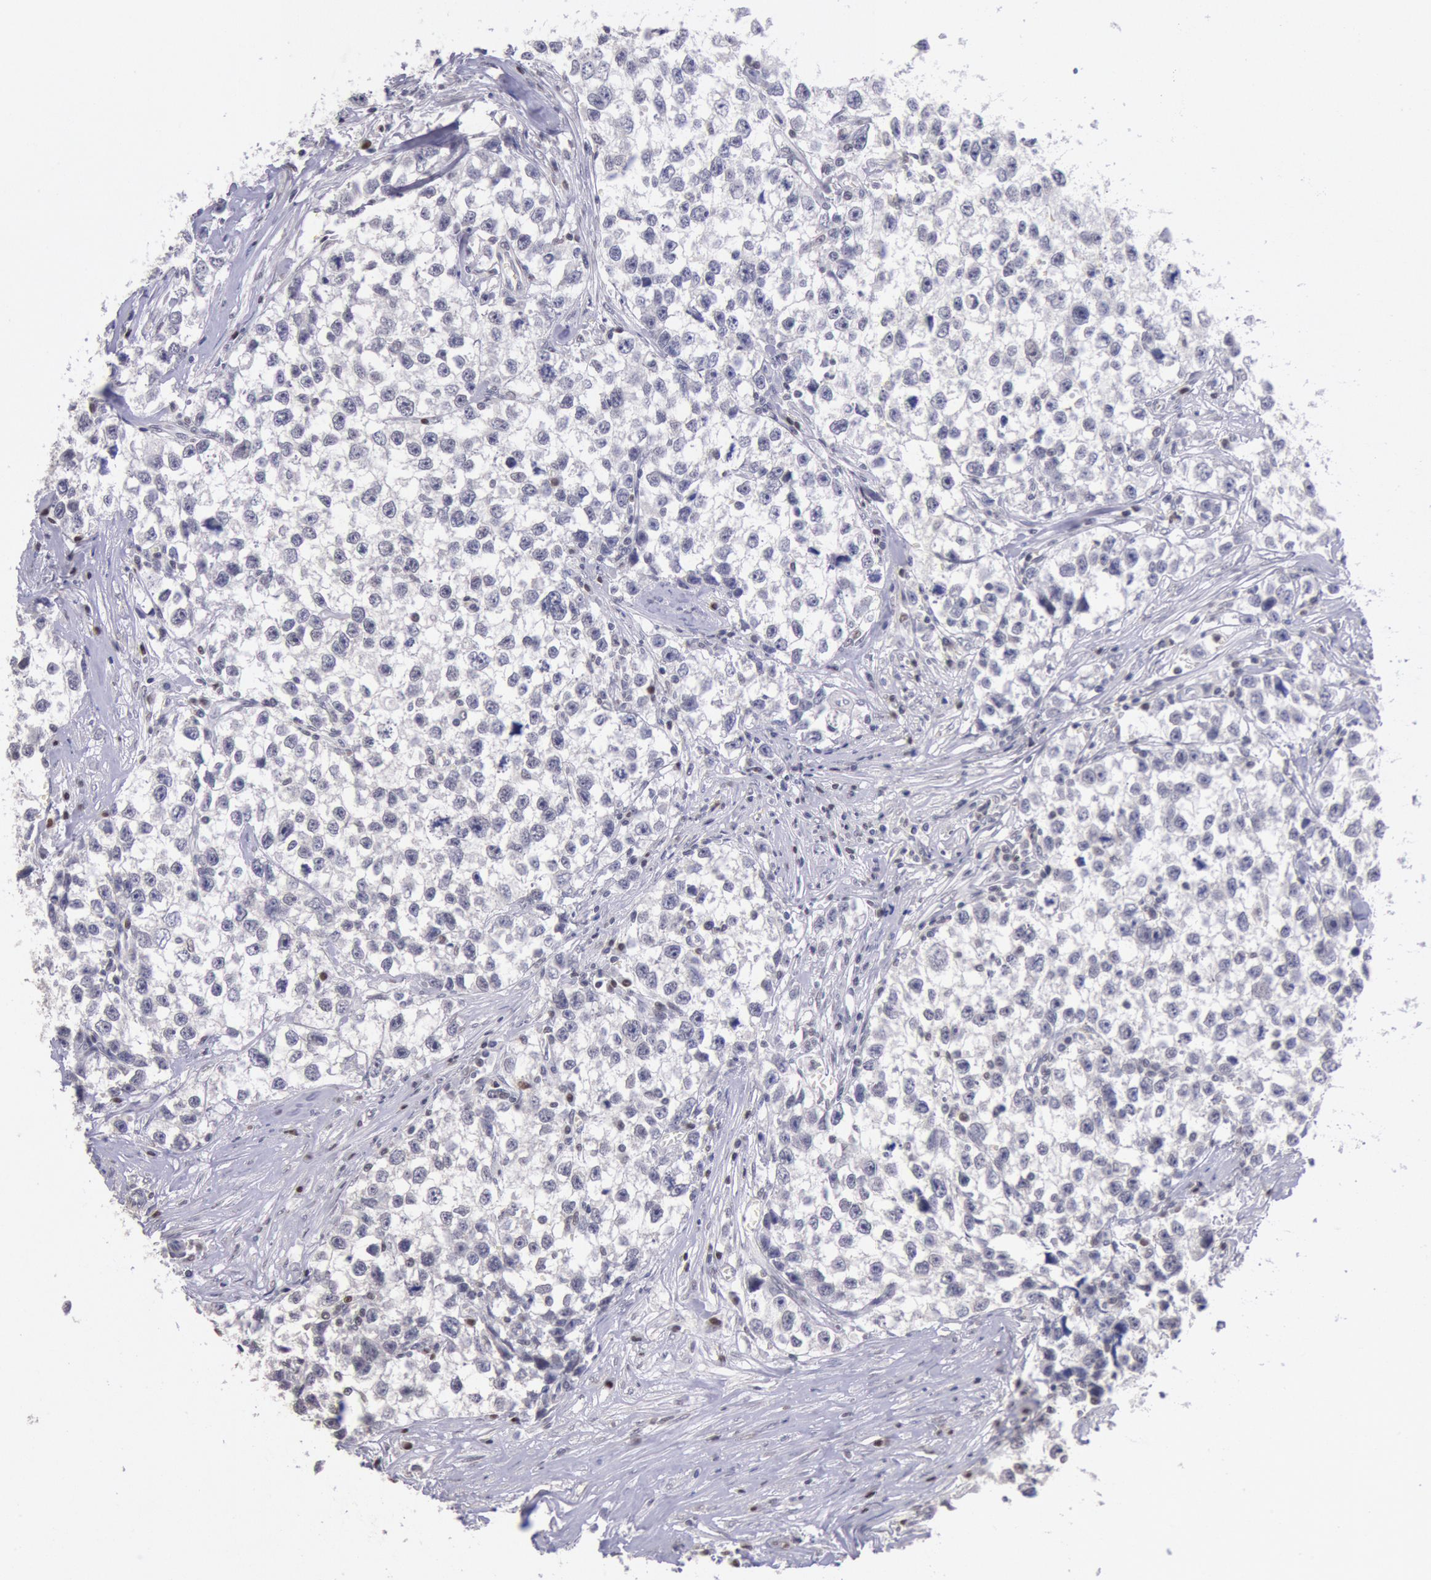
{"staining": {"intensity": "negative", "quantity": "none", "location": "none"}, "tissue": "testis cancer", "cell_type": "Tumor cells", "image_type": "cancer", "snomed": [{"axis": "morphology", "description": "Seminoma, NOS"}, {"axis": "morphology", "description": "Carcinoma, Embryonal, NOS"}, {"axis": "topography", "description": "Testis"}], "caption": "High magnification brightfield microscopy of testis cancer (seminoma) stained with DAB (brown) and counterstained with hematoxylin (blue): tumor cells show no significant positivity.", "gene": "MYH7", "patient": {"sex": "male", "age": 30}}